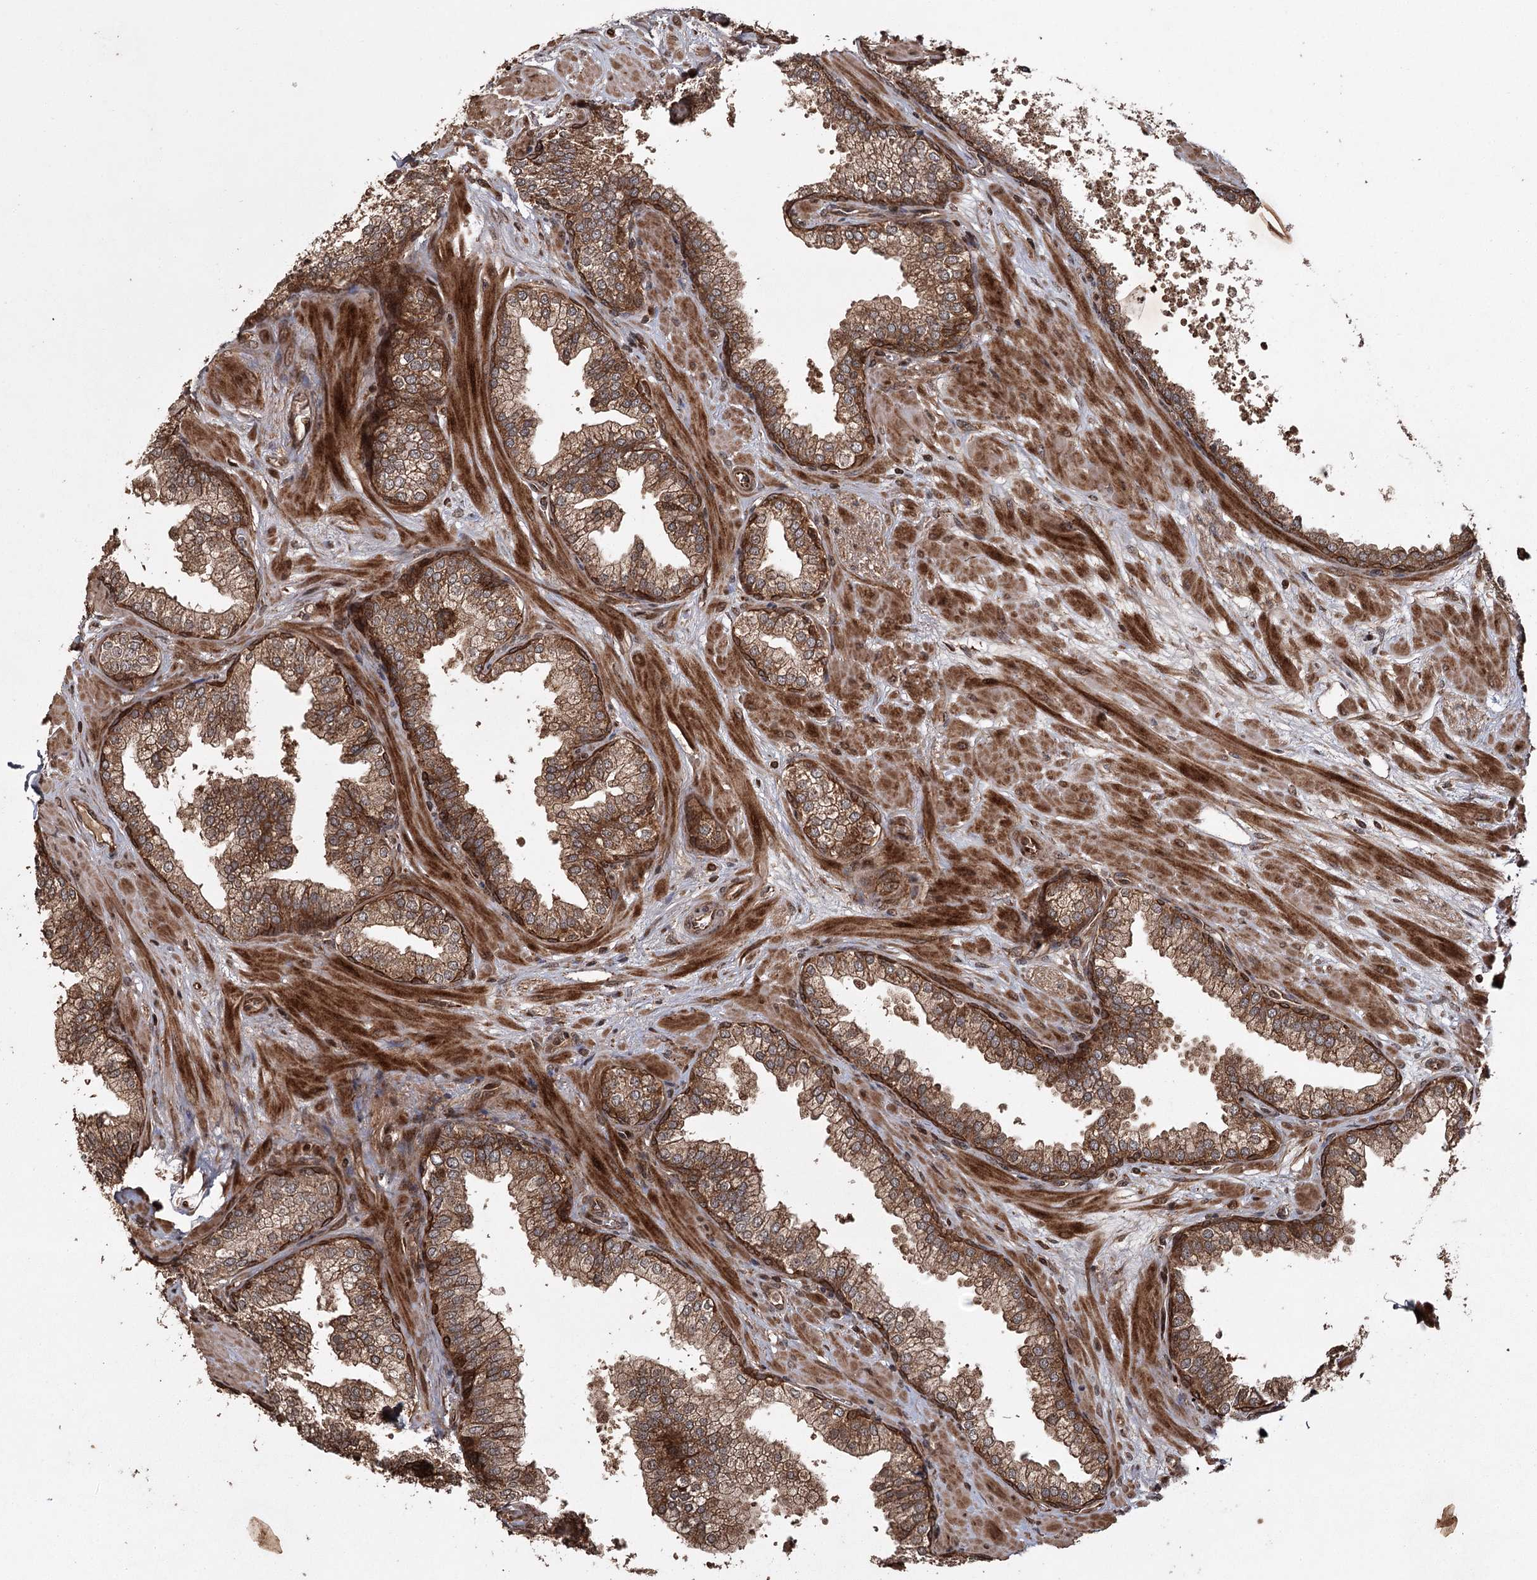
{"staining": {"intensity": "strong", "quantity": ">75%", "location": "cytoplasmic/membranous"}, "tissue": "prostate", "cell_type": "Glandular cells", "image_type": "normal", "snomed": [{"axis": "morphology", "description": "Normal tissue, NOS"}, {"axis": "topography", "description": "Prostate"}], "caption": "High-power microscopy captured an immunohistochemistry (IHC) image of benign prostate, revealing strong cytoplasmic/membranous positivity in about >75% of glandular cells. The protein of interest is shown in brown color, while the nuclei are stained blue.", "gene": "RPAP3", "patient": {"sex": "male", "age": 60}}